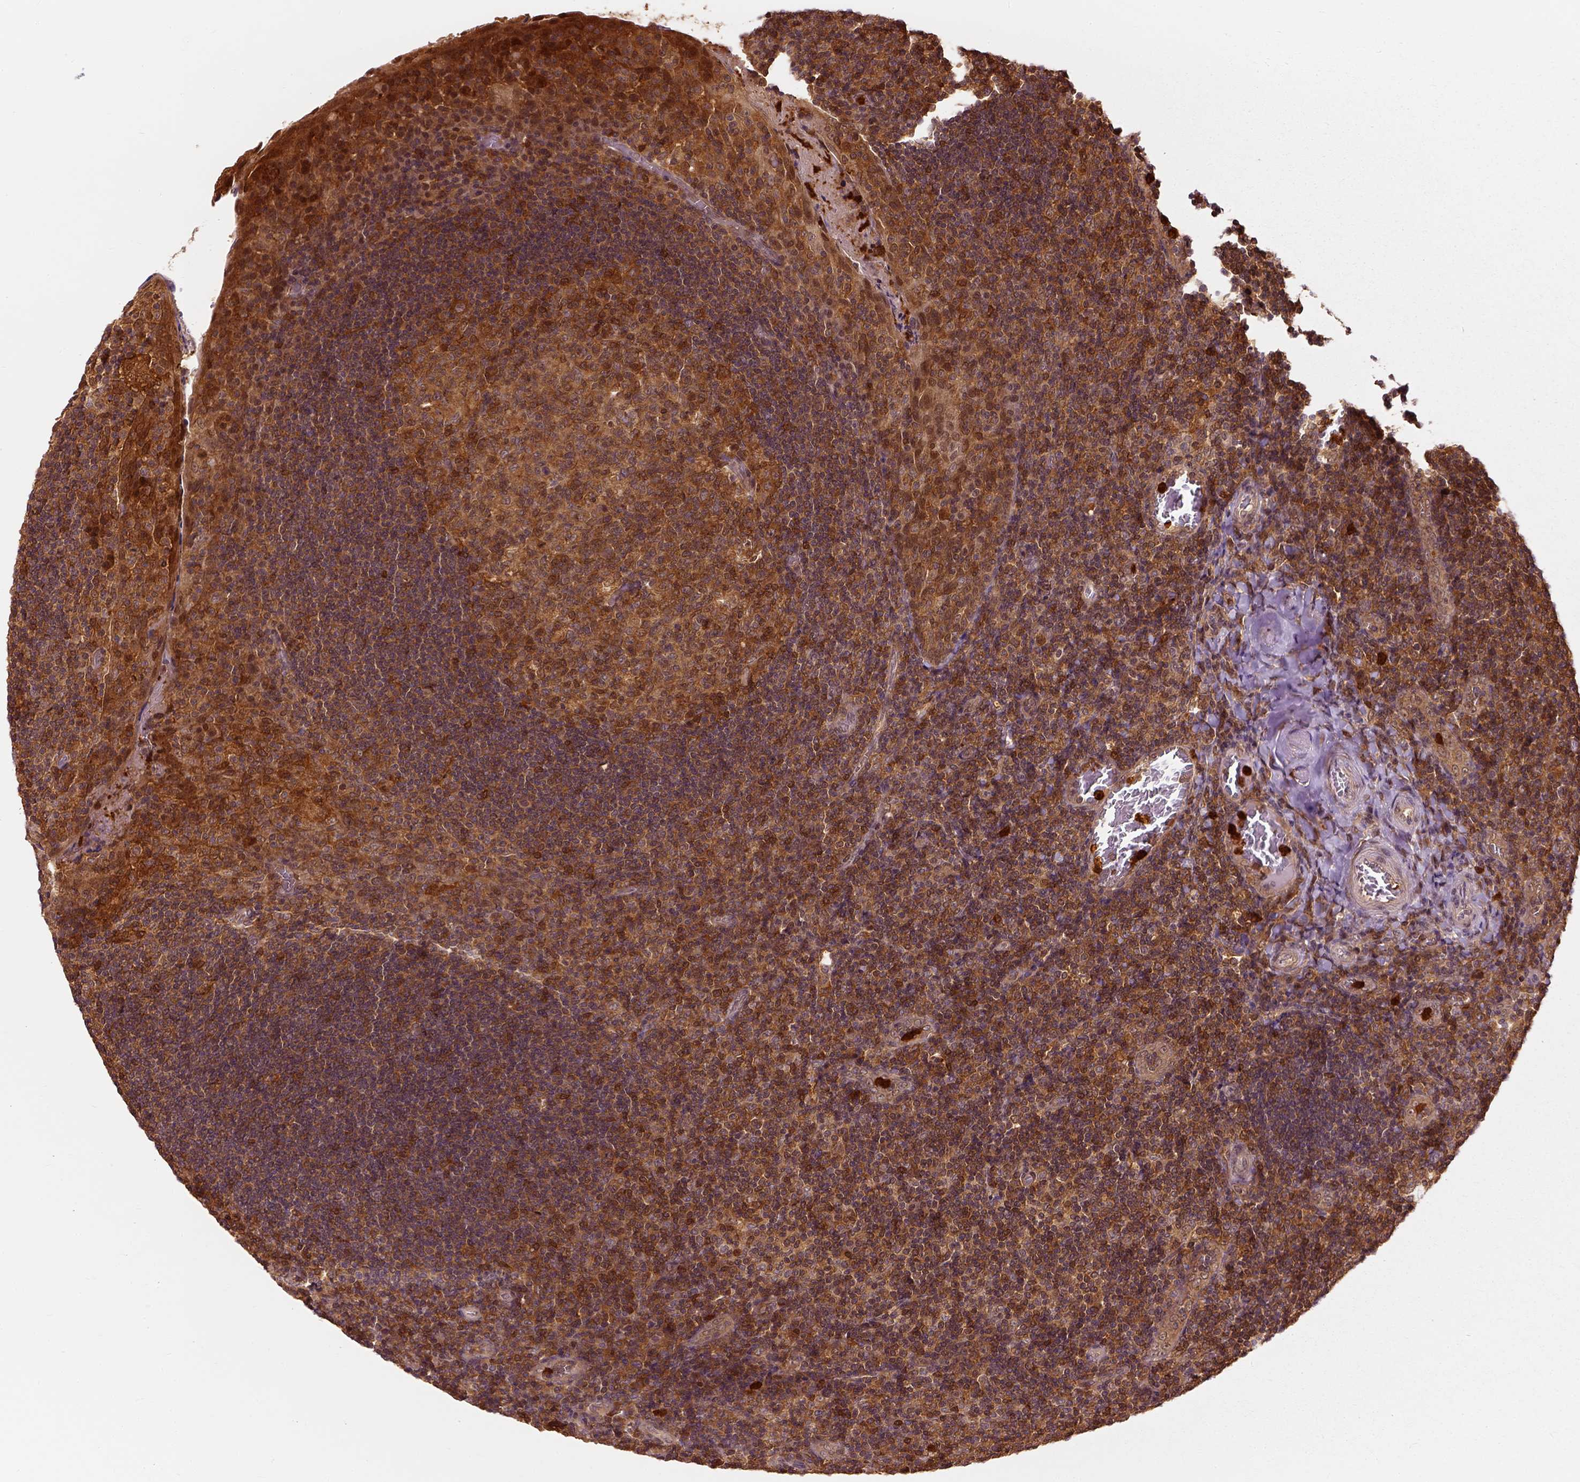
{"staining": {"intensity": "strong", "quantity": ">75%", "location": "cytoplasmic/membranous"}, "tissue": "tonsil", "cell_type": "Germinal center cells", "image_type": "normal", "snomed": [{"axis": "morphology", "description": "Normal tissue, NOS"}, {"axis": "topography", "description": "Tonsil"}], "caption": "Germinal center cells show high levels of strong cytoplasmic/membranous staining in about >75% of cells in unremarkable tonsil.", "gene": "GPI", "patient": {"sex": "male", "age": 17}}